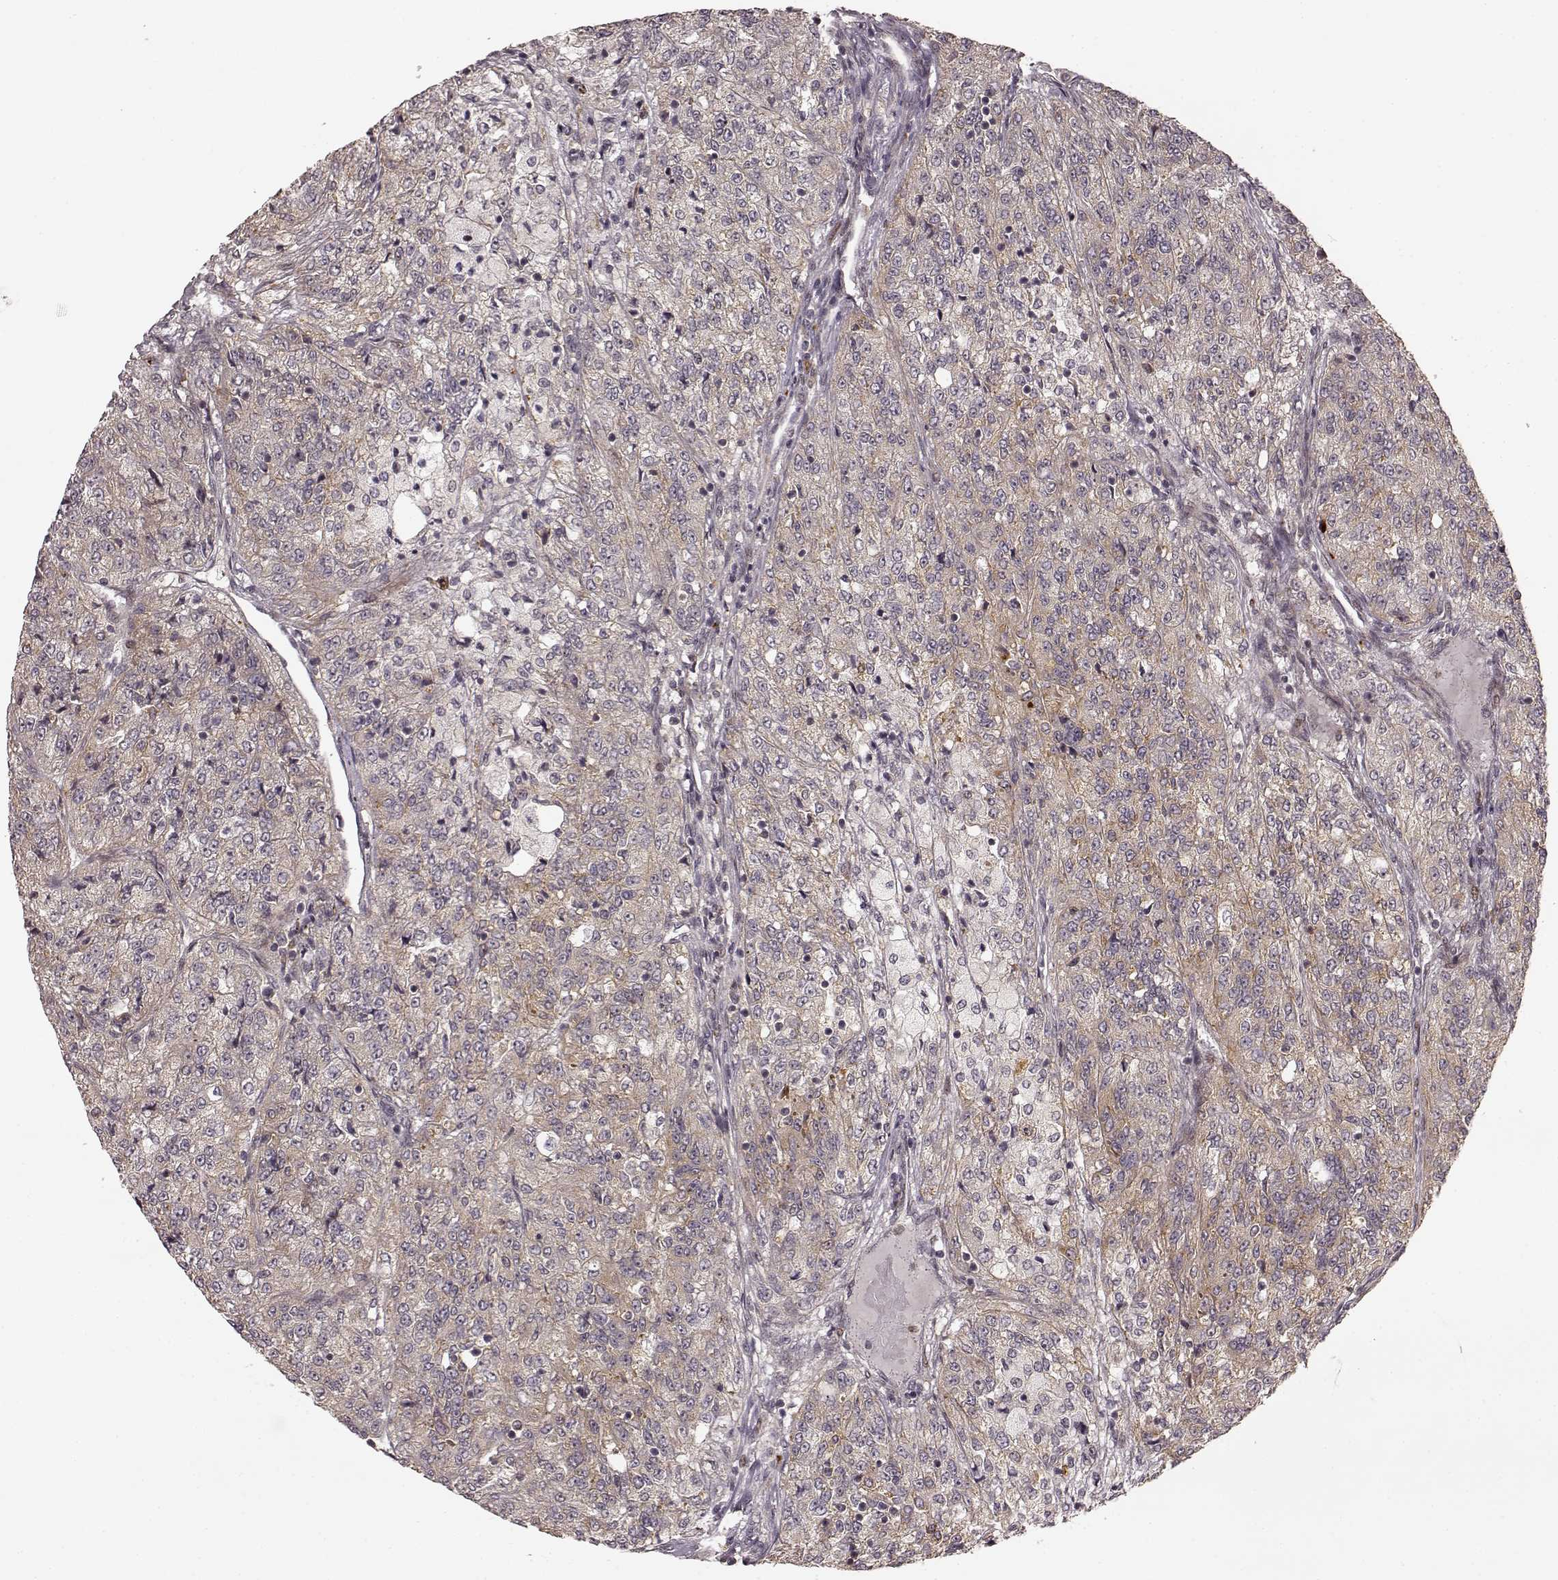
{"staining": {"intensity": "weak", "quantity": ">75%", "location": "cytoplasmic/membranous"}, "tissue": "renal cancer", "cell_type": "Tumor cells", "image_type": "cancer", "snomed": [{"axis": "morphology", "description": "Adenocarcinoma, NOS"}, {"axis": "topography", "description": "Kidney"}], "caption": "Renal cancer (adenocarcinoma) stained with DAB IHC demonstrates low levels of weak cytoplasmic/membranous positivity in approximately >75% of tumor cells.", "gene": "SLC12A9", "patient": {"sex": "female", "age": 63}}